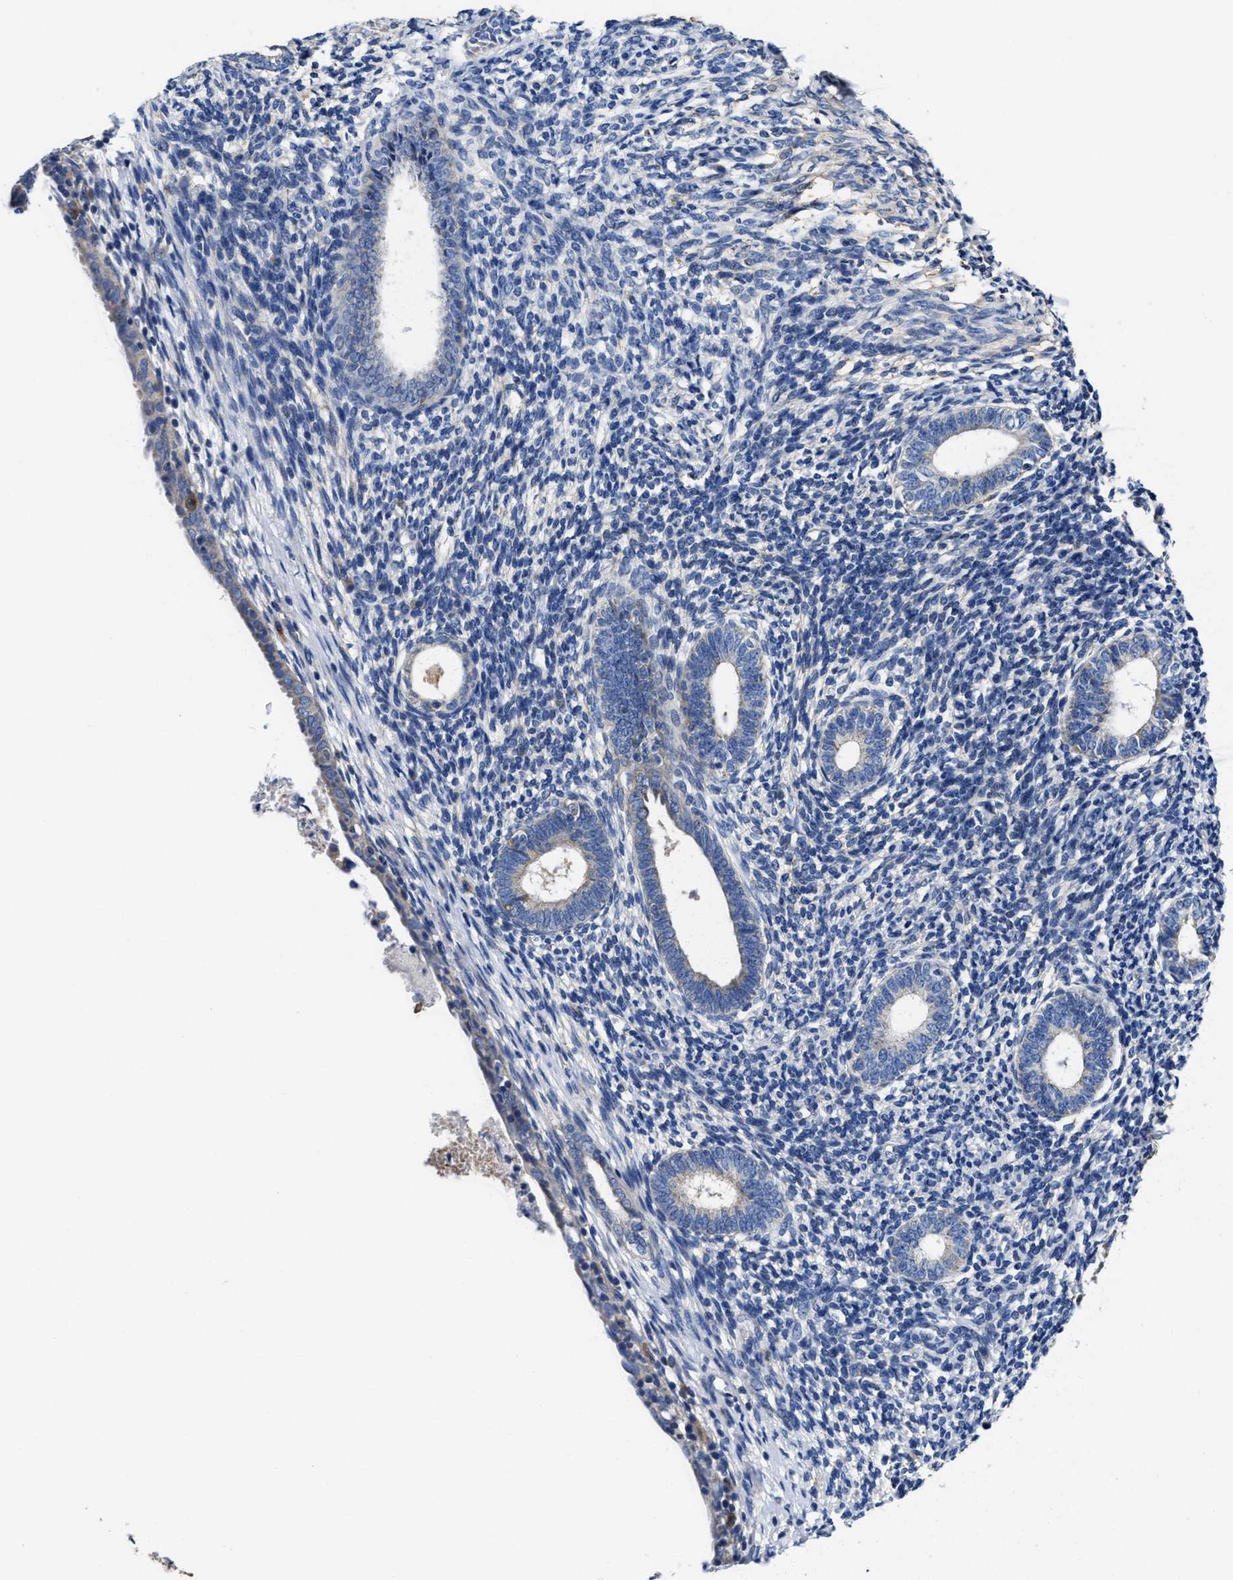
{"staining": {"intensity": "weak", "quantity": "<25%", "location": "cytoplasmic/membranous"}, "tissue": "endometrium", "cell_type": "Cells in endometrial stroma", "image_type": "normal", "snomed": [{"axis": "morphology", "description": "Normal tissue, NOS"}, {"axis": "morphology", "description": "Adenocarcinoma, NOS"}, {"axis": "topography", "description": "Endometrium"}], "caption": "Human endometrium stained for a protein using immunohistochemistry (IHC) exhibits no staining in cells in endometrial stroma.", "gene": "TMEM30A", "patient": {"sex": "female", "age": 57}}